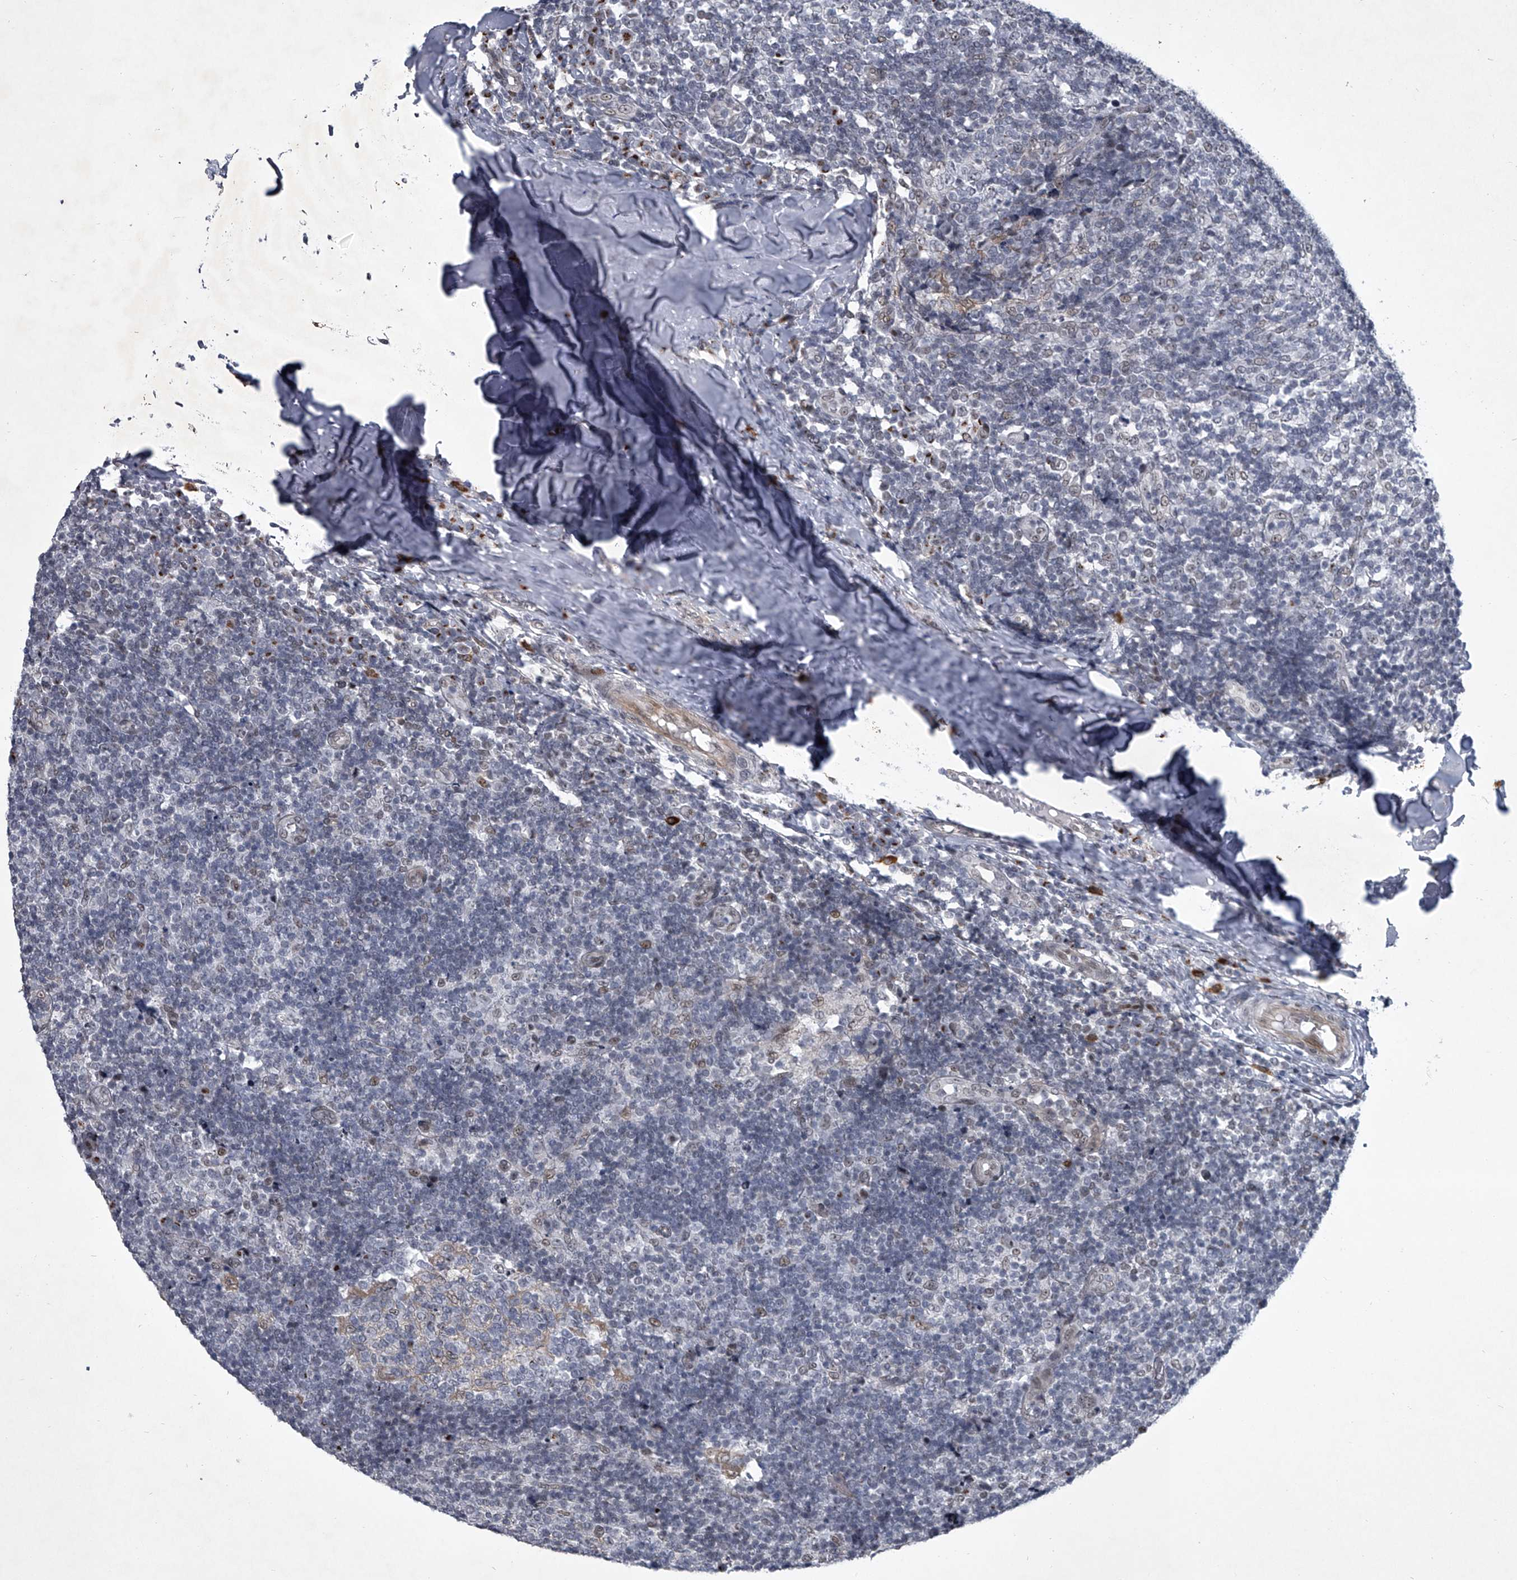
{"staining": {"intensity": "weak", "quantity": "<25%", "location": "cytoplasmic/membranous"}, "tissue": "tonsil", "cell_type": "Germinal center cells", "image_type": "normal", "snomed": [{"axis": "morphology", "description": "Normal tissue, NOS"}, {"axis": "topography", "description": "Tonsil"}], "caption": "An image of tonsil stained for a protein displays no brown staining in germinal center cells. (DAB (3,3'-diaminobenzidine) IHC visualized using brightfield microscopy, high magnification).", "gene": "MLLT1", "patient": {"sex": "female", "age": 19}}